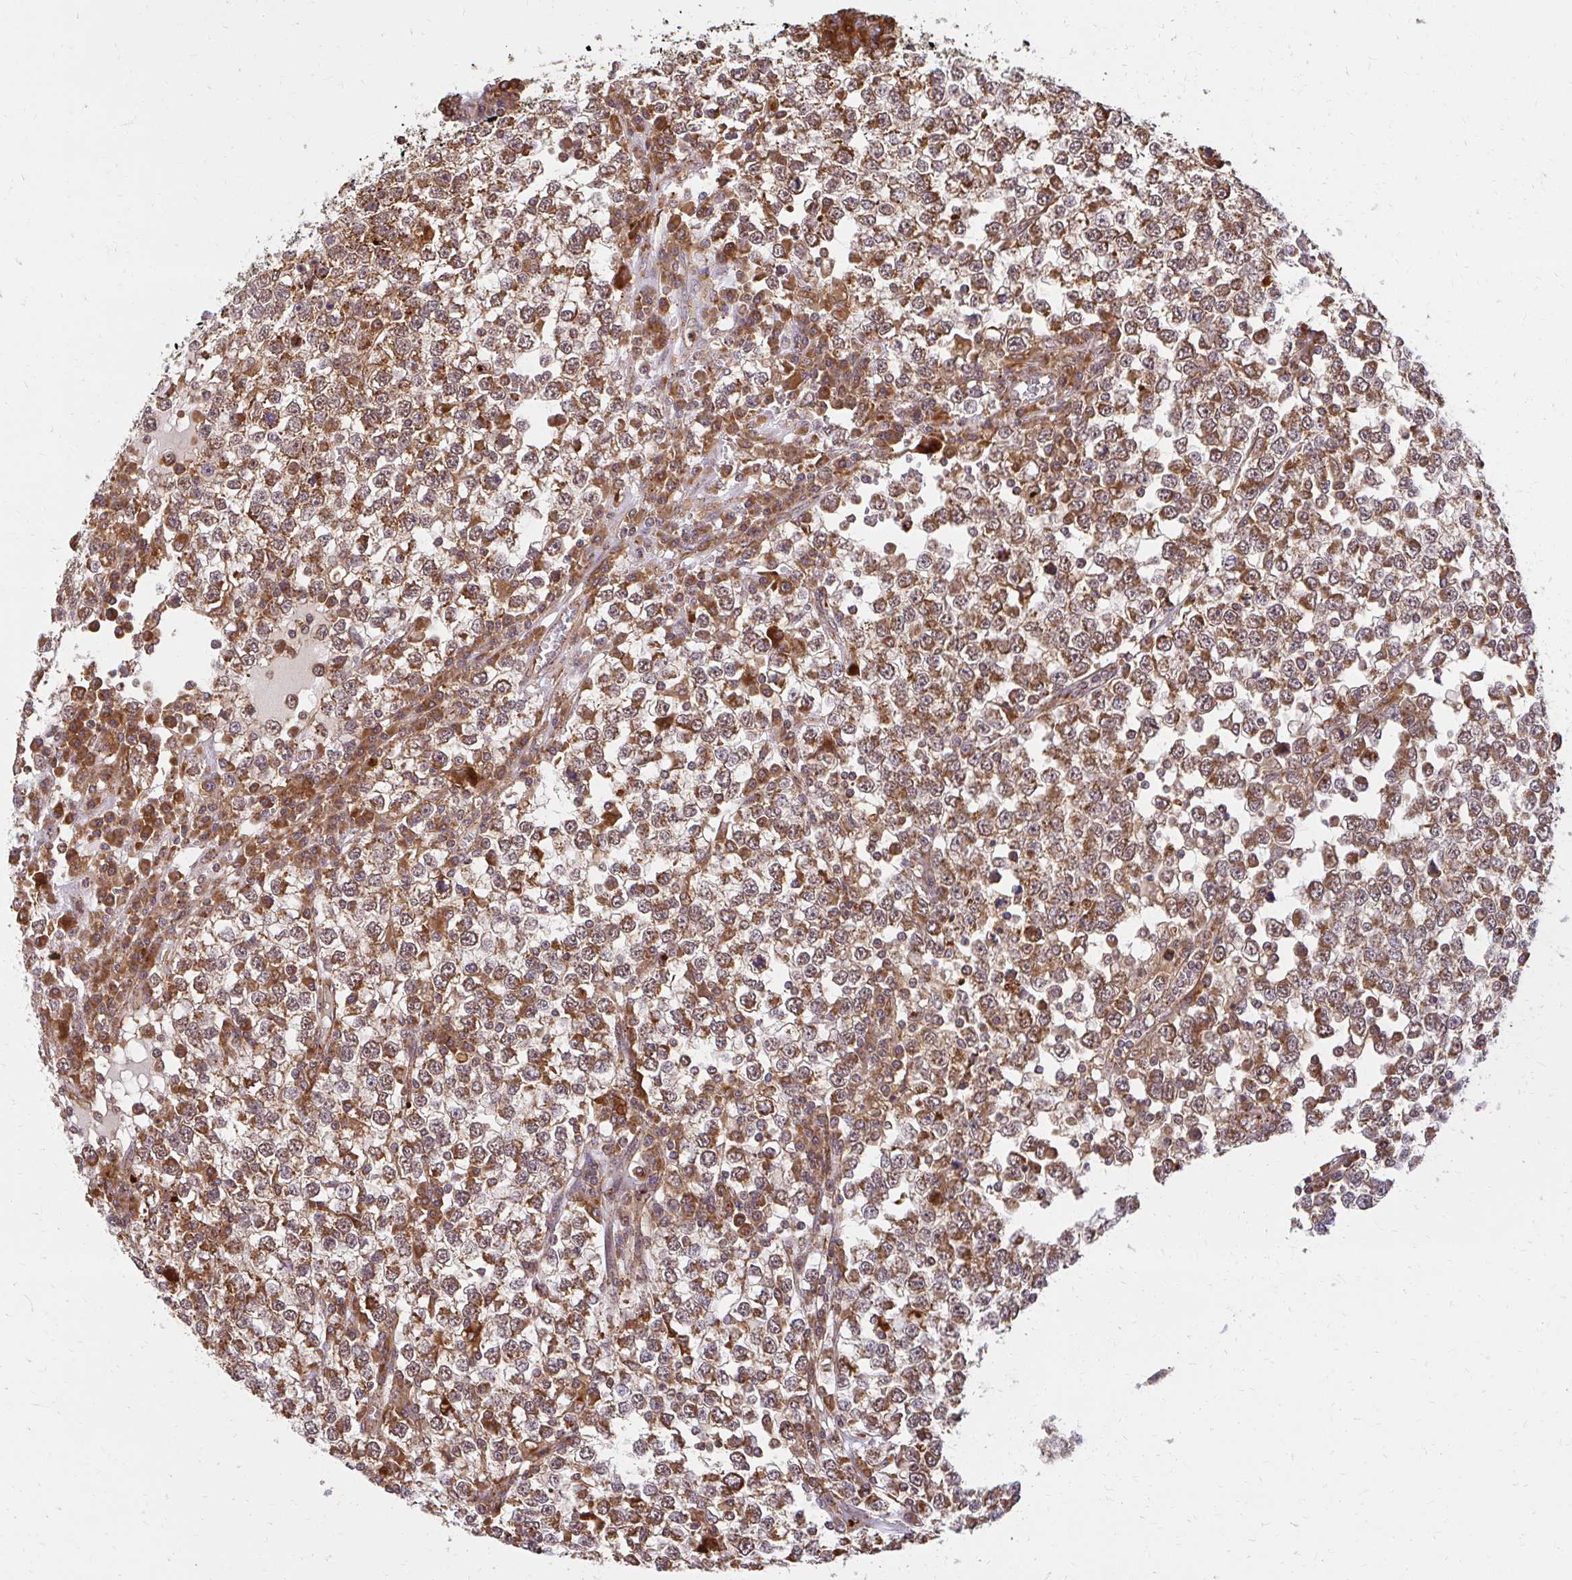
{"staining": {"intensity": "moderate", "quantity": ">75%", "location": "cytoplasmic/membranous"}, "tissue": "testis cancer", "cell_type": "Tumor cells", "image_type": "cancer", "snomed": [{"axis": "morphology", "description": "Seminoma, NOS"}, {"axis": "topography", "description": "Testis"}], "caption": "A brown stain highlights moderate cytoplasmic/membranous staining of a protein in testis cancer tumor cells.", "gene": "GNS", "patient": {"sex": "male", "age": 65}}